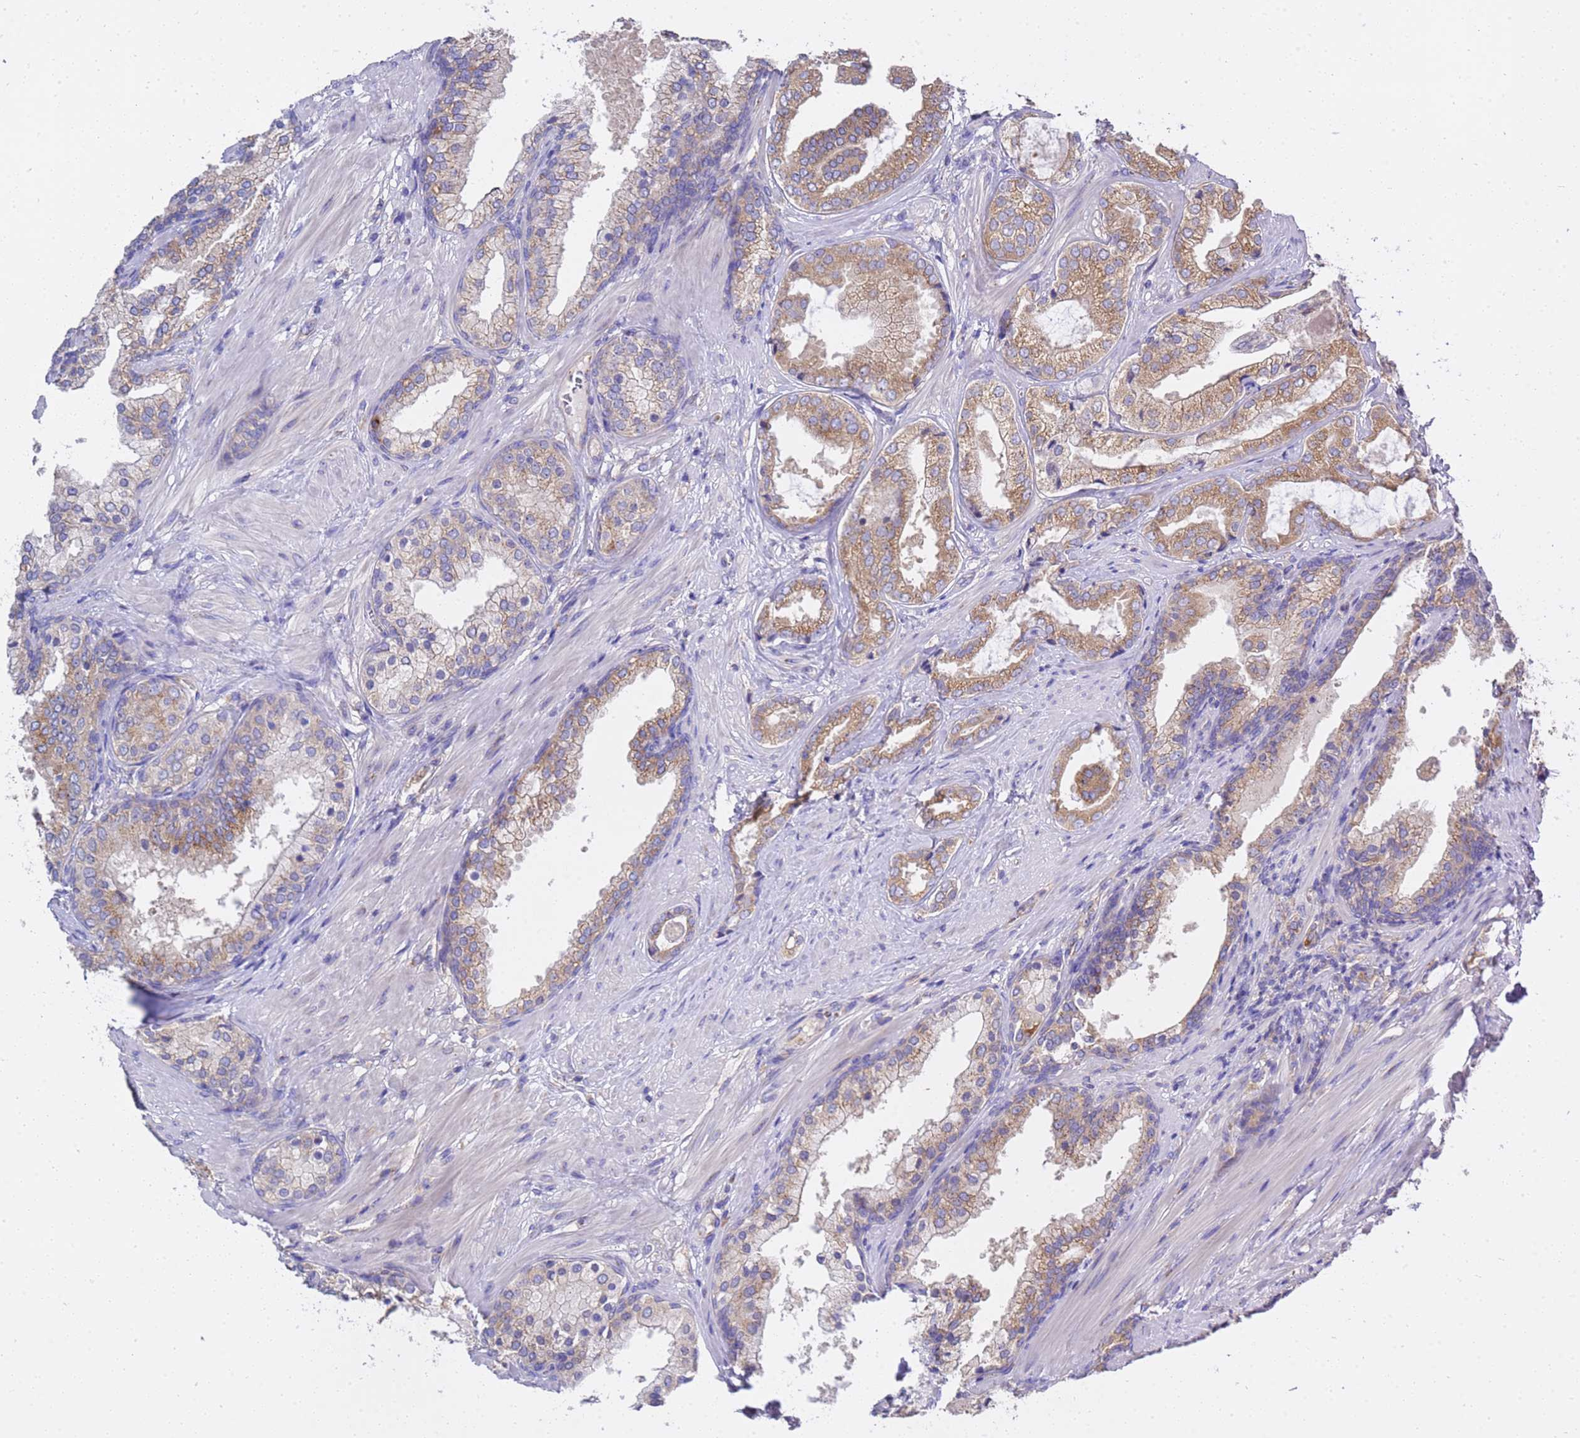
{"staining": {"intensity": "moderate", "quantity": ">75%", "location": "cytoplasmic/membranous"}, "tissue": "prostate cancer", "cell_type": "Tumor cells", "image_type": "cancer", "snomed": [{"axis": "morphology", "description": "Adenocarcinoma, High grade"}, {"axis": "topography", "description": "Prostate"}], "caption": "High-grade adenocarcinoma (prostate) tissue demonstrates moderate cytoplasmic/membranous staining in approximately >75% of tumor cells (Stains: DAB in brown, nuclei in blue, Microscopy: brightfield microscopy at high magnification).", "gene": "ANAPC1", "patient": {"sex": "male", "age": 60}}